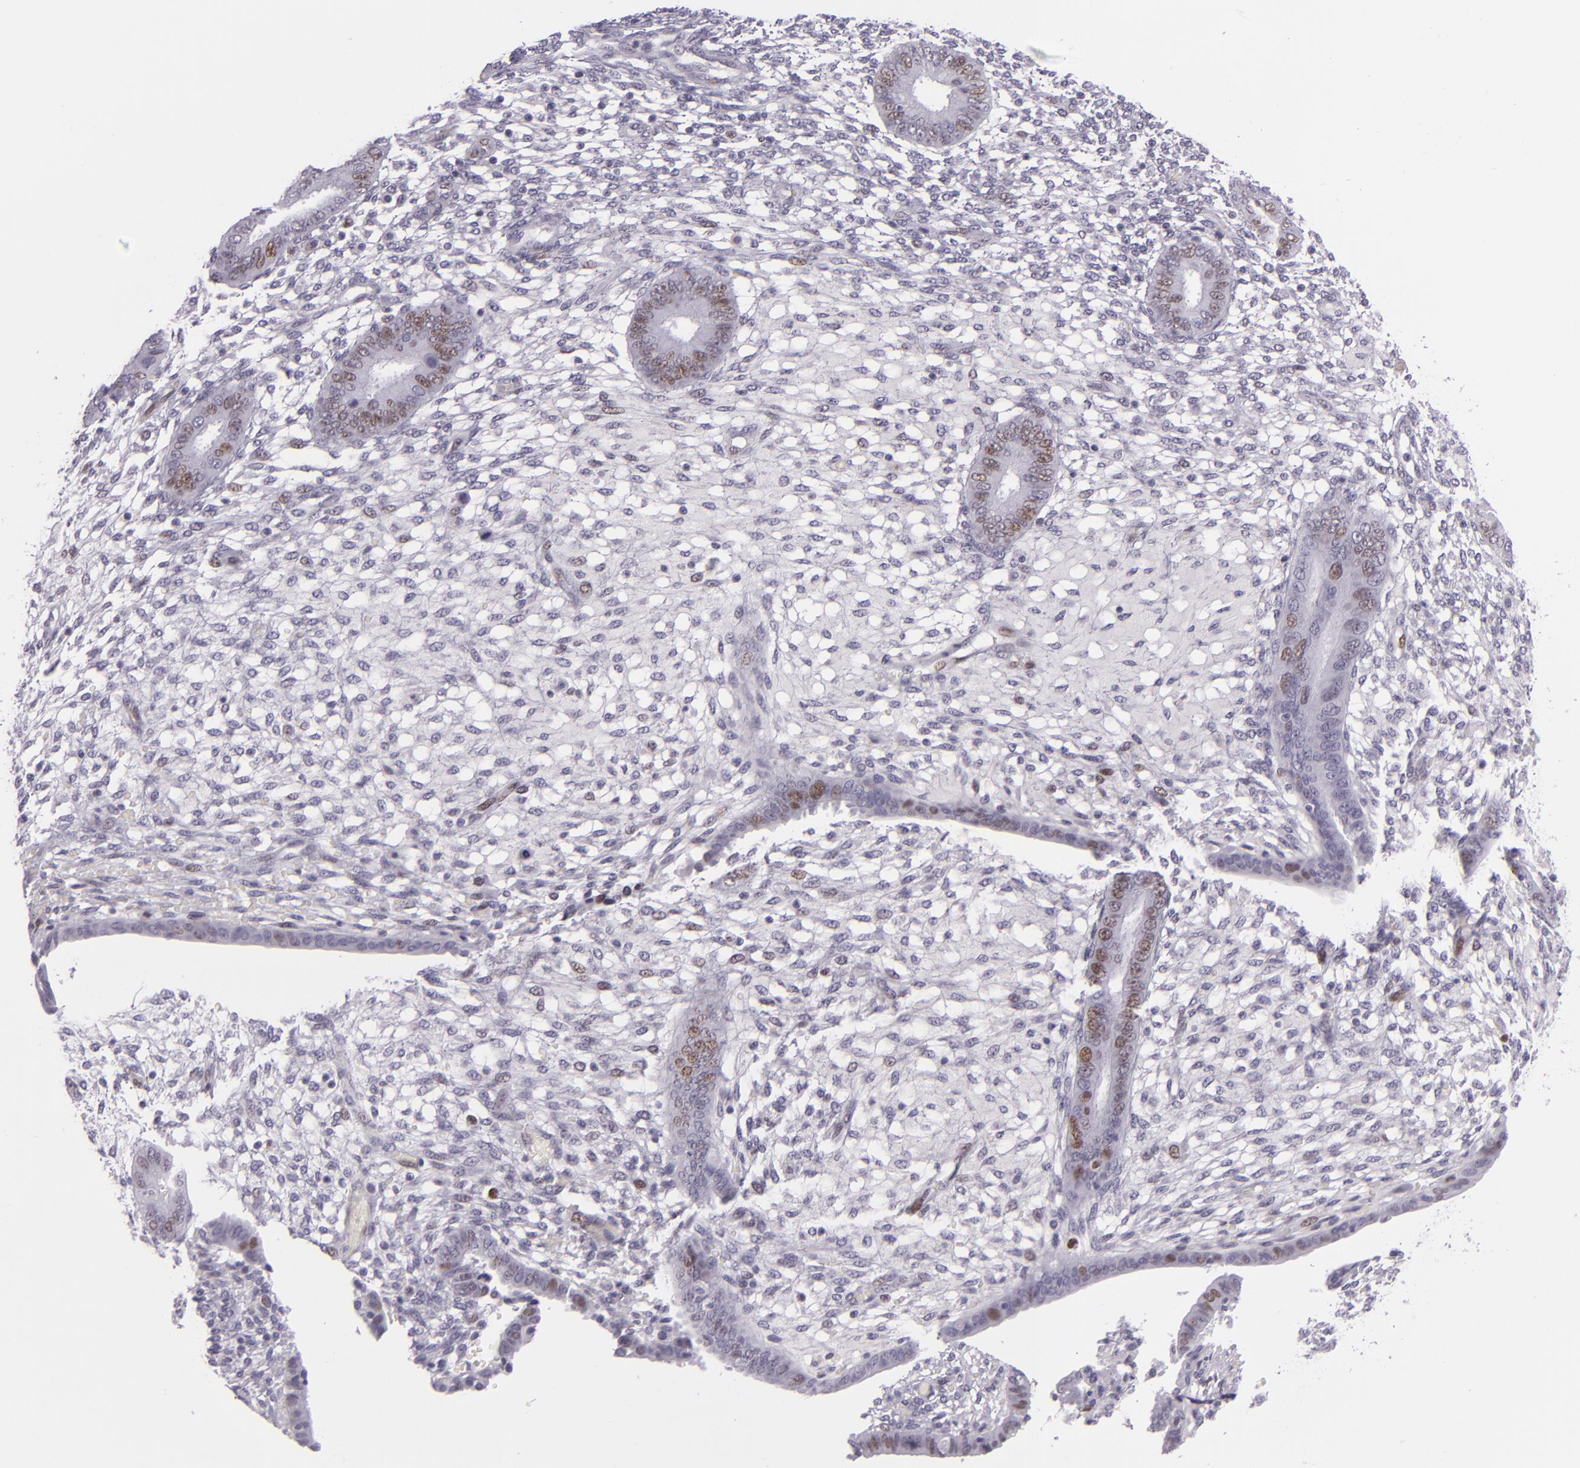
{"staining": {"intensity": "weak", "quantity": "<25%", "location": "nuclear"}, "tissue": "endometrium", "cell_type": "Cells in endometrial stroma", "image_type": "normal", "snomed": [{"axis": "morphology", "description": "Normal tissue, NOS"}, {"axis": "topography", "description": "Endometrium"}], "caption": "Immunohistochemistry (IHC) histopathology image of unremarkable endometrium: human endometrium stained with DAB (3,3'-diaminobenzidine) exhibits no significant protein staining in cells in endometrial stroma.", "gene": "MCM3", "patient": {"sex": "female", "age": 42}}